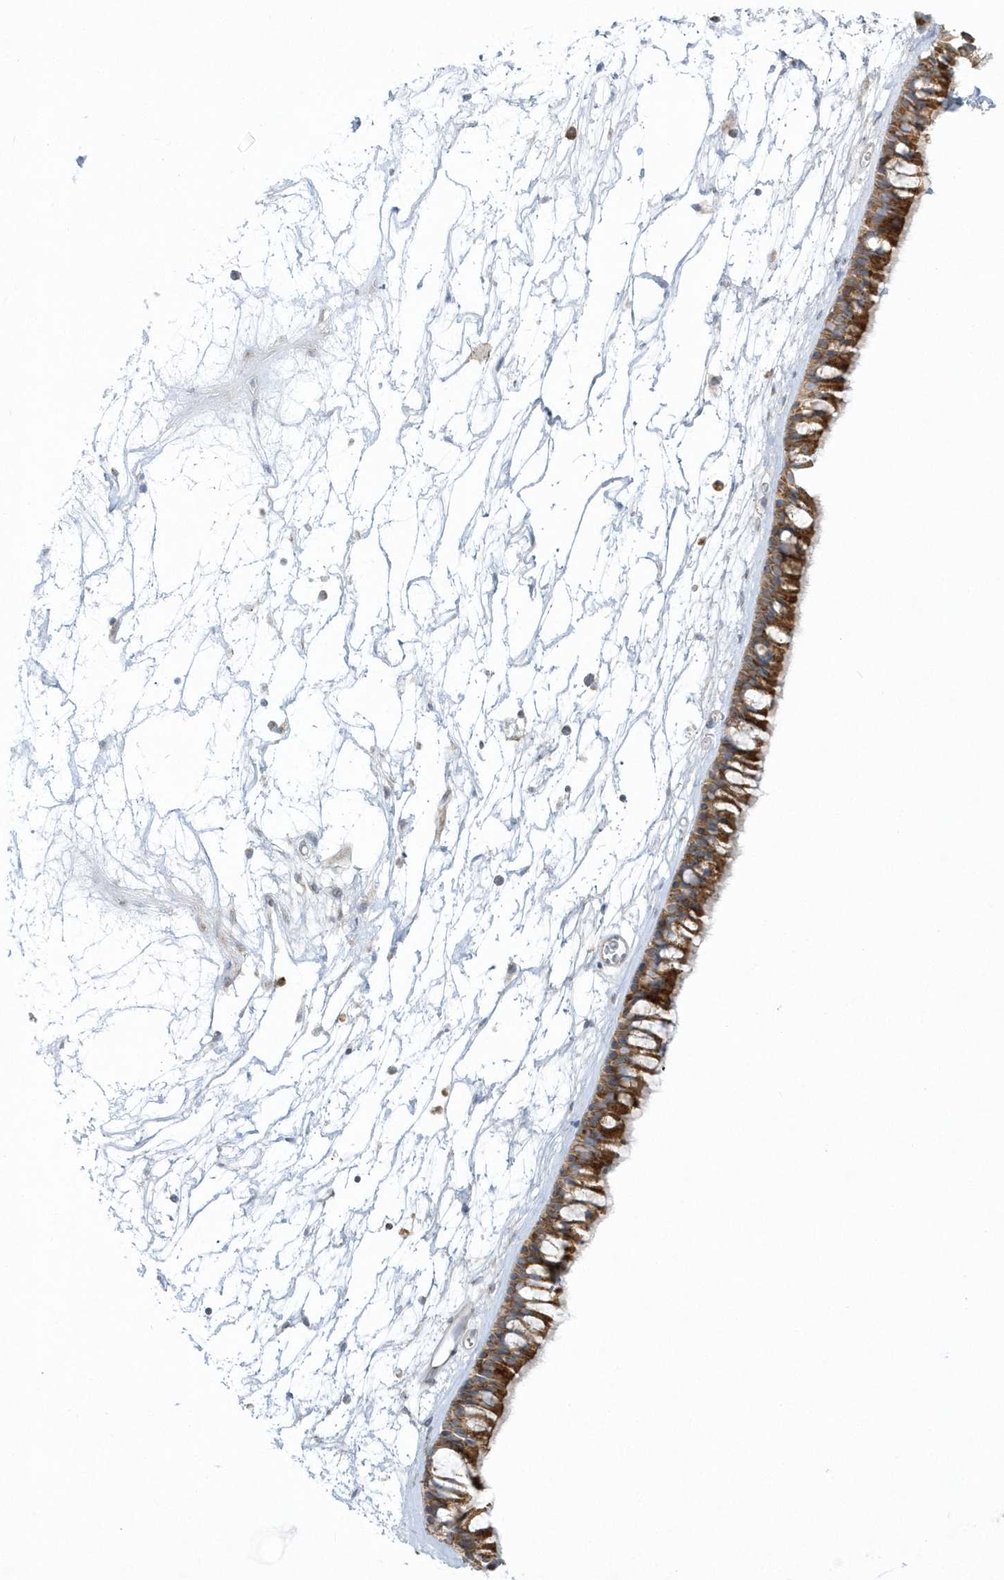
{"staining": {"intensity": "strong", "quantity": ">75%", "location": "cytoplasmic/membranous"}, "tissue": "nasopharynx", "cell_type": "Respiratory epithelial cells", "image_type": "normal", "snomed": [{"axis": "morphology", "description": "Normal tissue, NOS"}, {"axis": "topography", "description": "Nasopharynx"}], "caption": "Nasopharynx stained with immunohistochemistry (IHC) shows strong cytoplasmic/membranous staining in about >75% of respiratory epithelial cells.", "gene": "DNAJC18", "patient": {"sex": "male", "age": 64}}